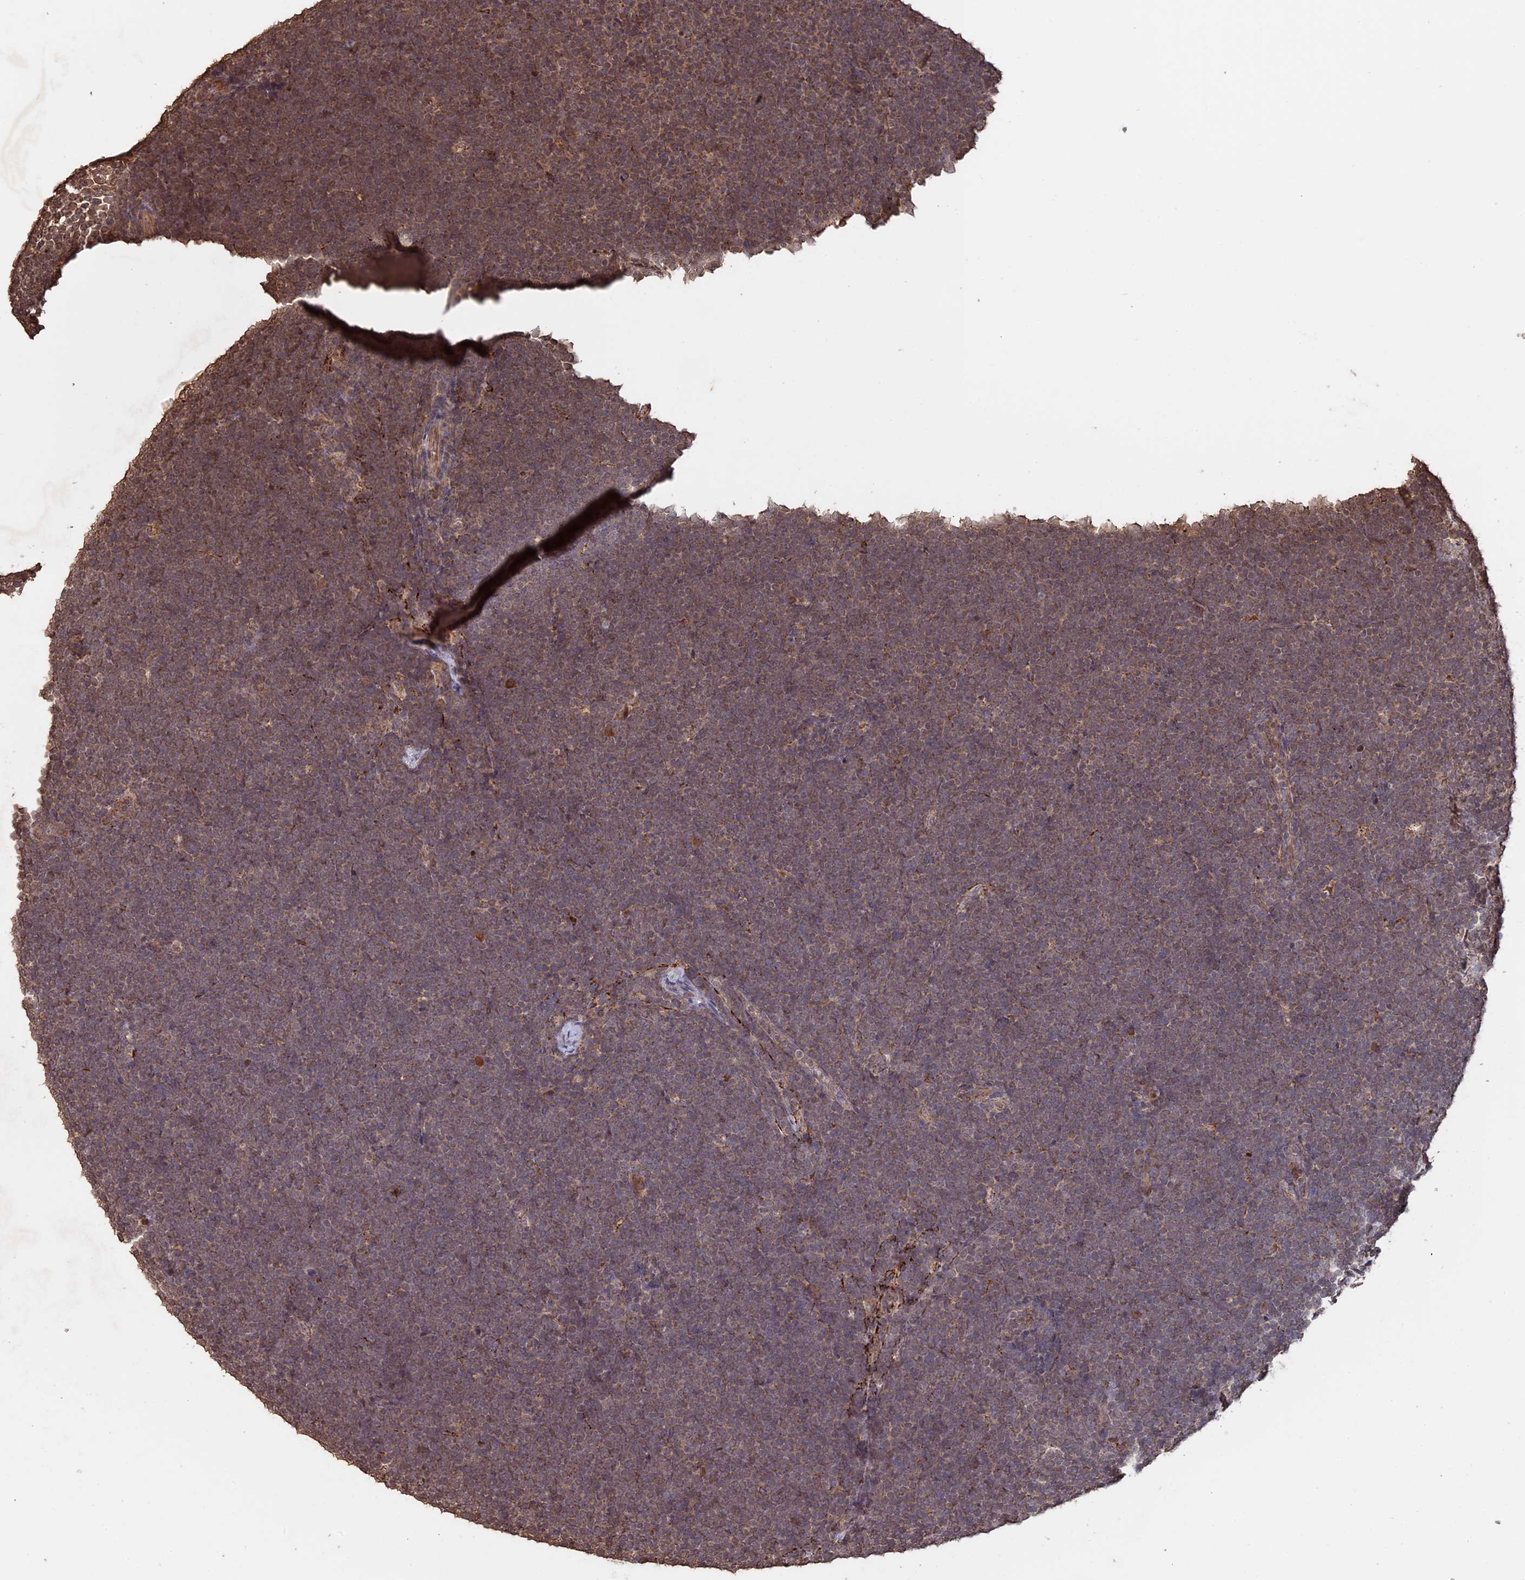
{"staining": {"intensity": "moderate", "quantity": "25%-75%", "location": "cytoplasmic/membranous"}, "tissue": "lymphoma", "cell_type": "Tumor cells", "image_type": "cancer", "snomed": [{"axis": "morphology", "description": "Malignant lymphoma, non-Hodgkin's type, High grade"}, {"axis": "topography", "description": "Lymph node"}], "caption": "A histopathology image of lymphoma stained for a protein displays moderate cytoplasmic/membranous brown staining in tumor cells. (Brightfield microscopy of DAB IHC at high magnification).", "gene": "FAM210B", "patient": {"sex": "male", "age": 13}}